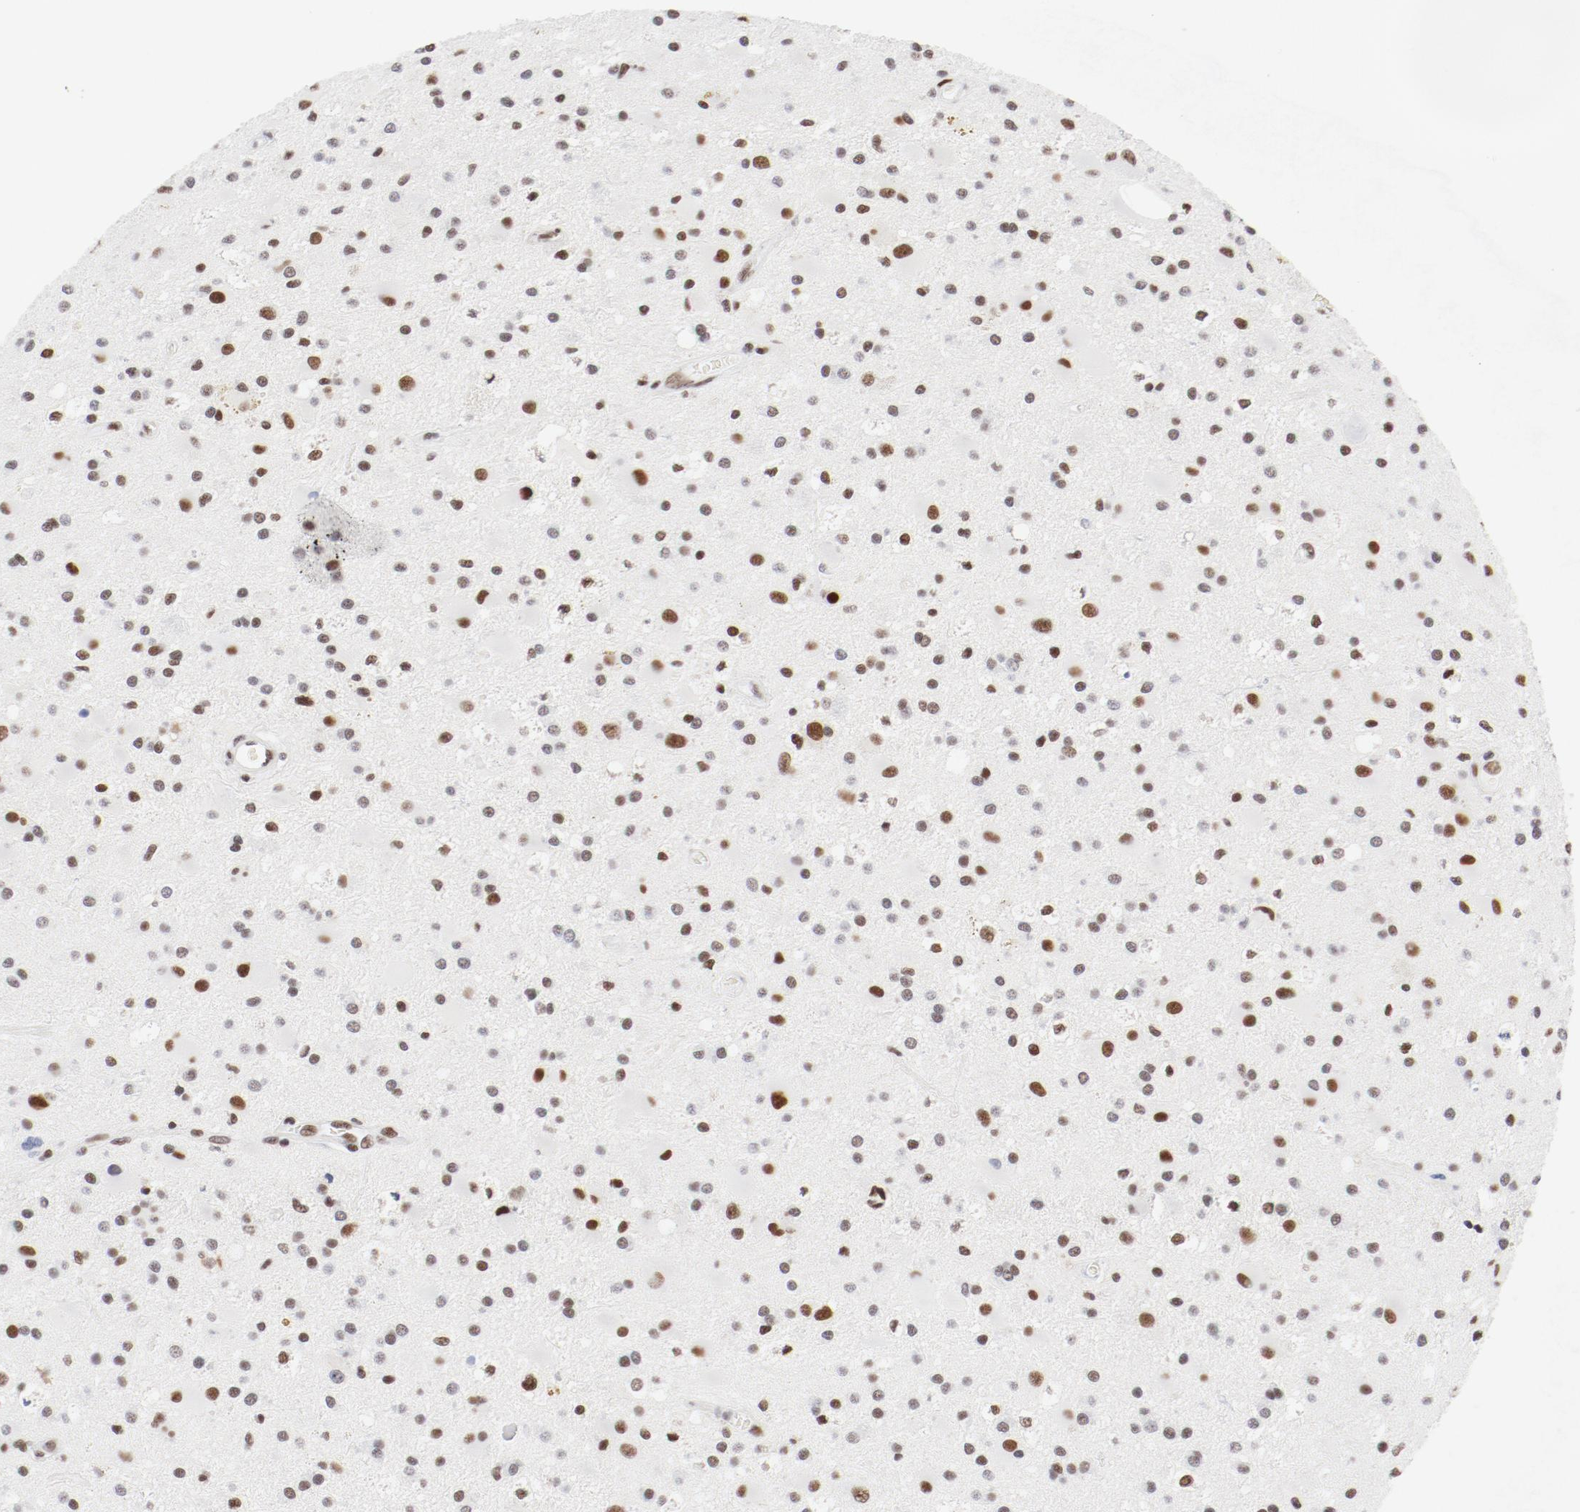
{"staining": {"intensity": "moderate", "quantity": "25%-75%", "location": "nuclear"}, "tissue": "glioma", "cell_type": "Tumor cells", "image_type": "cancer", "snomed": [{"axis": "morphology", "description": "Glioma, malignant, Low grade"}, {"axis": "topography", "description": "Brain"}], "caption": "Tumor cells demonstrate medium levels of moderate nuclear staining in about 25%-75% of cells in human glioma.", "gene": "ATF2", "patient": {"sex": "male", "age": 58}}